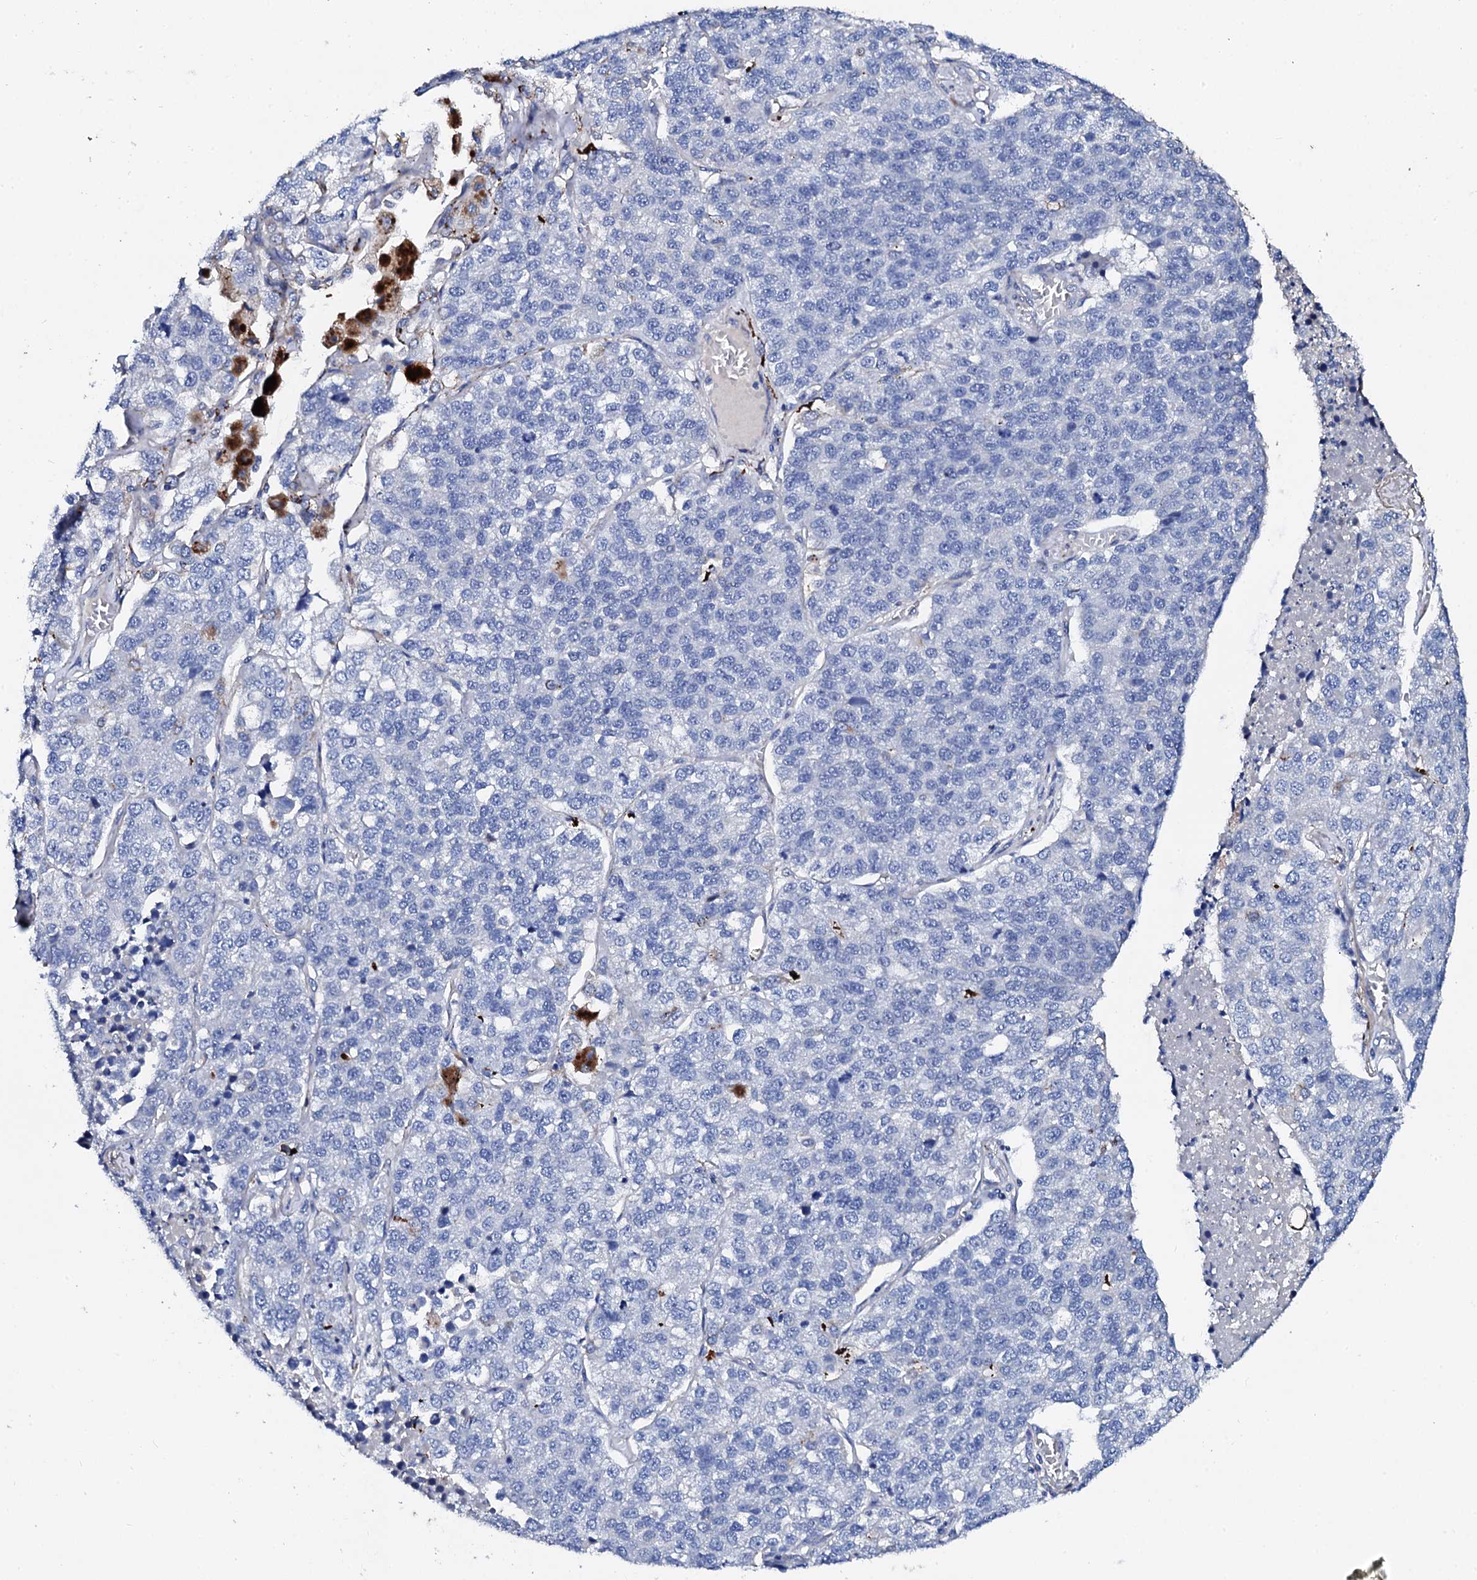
{"staining": {"intensity": "negative", "quantity": "none", "location": "none"}, "tissue": "lung cancer", "cell_type": "Tumor cells", "image_type": "cancer", "snomed": [{"axis": "morphology", "description": "Adenocarcinoma, NOS"}, {"axis": "topography", "description": "Lung"}], "caption": "Histopathology image shows no protein positivity in tumor cells of adenocarcinoma (lung) tissue.", "gene": "KLHL32", "patient": {"sex": "male", "age": 49}}